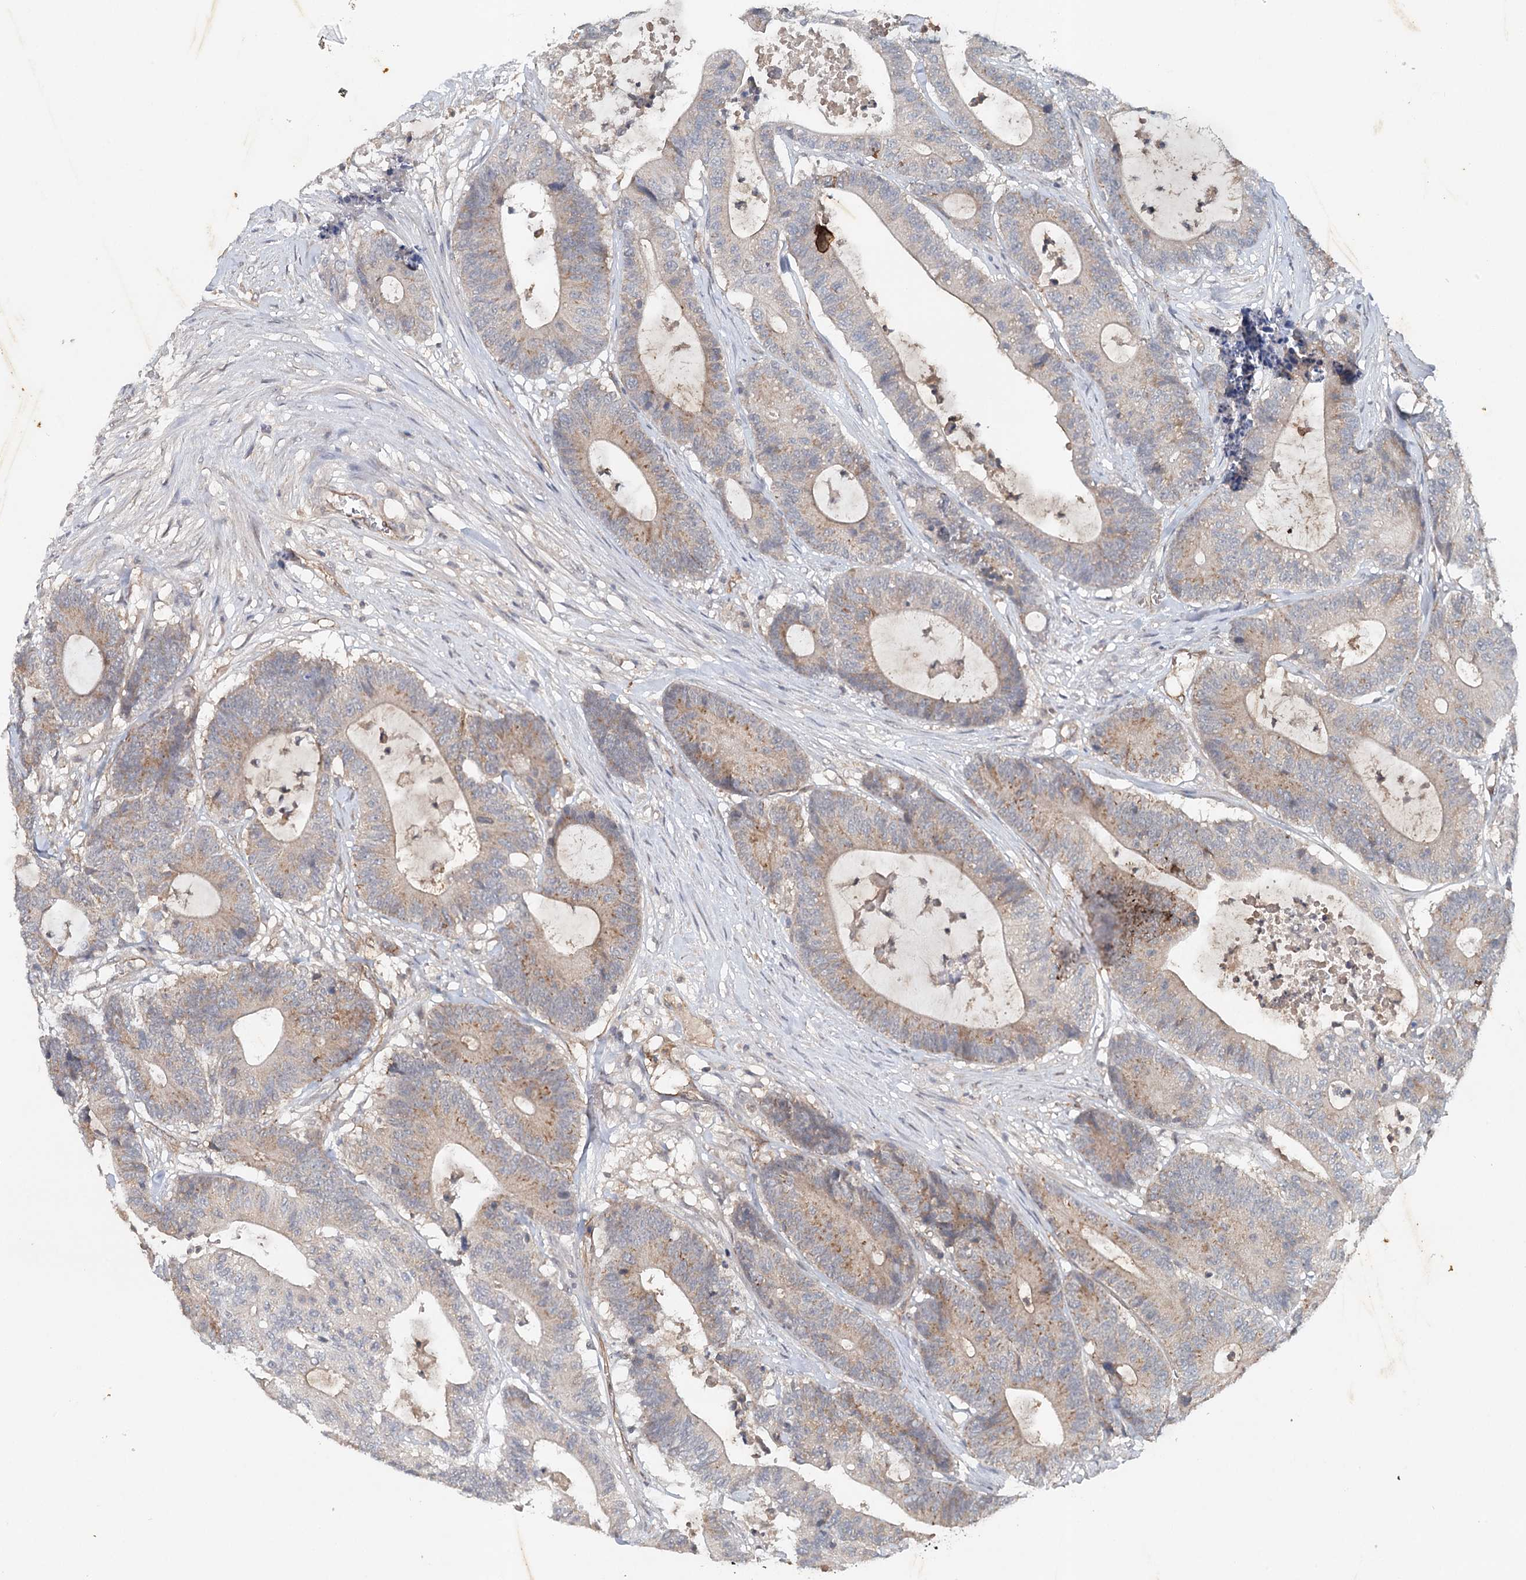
{"staining": {"intensity": "moderate", "quantity": "<25%", "location": "cytoplasmic/membranous"}, "tissue": "colorectal cancer", "cell_type": "Tumor cells", "image_type": "cancer", "snomed": [{"axis": "morphology", "description": "Adenocarcinoma, NOS"}, {"axis": "topography", "description": "Colon"}], "caption": "A low amount of moderate cytoplasmic/membranous positivity is seen in about <25% of tumor cells in colorectal cancer (adenocarcinoma) tissue. (DAB IHC, brown staining for protein, blue staining for nuclei).", "gene": "SYNPO", "patient": {"sex": "female", "age": 84}}